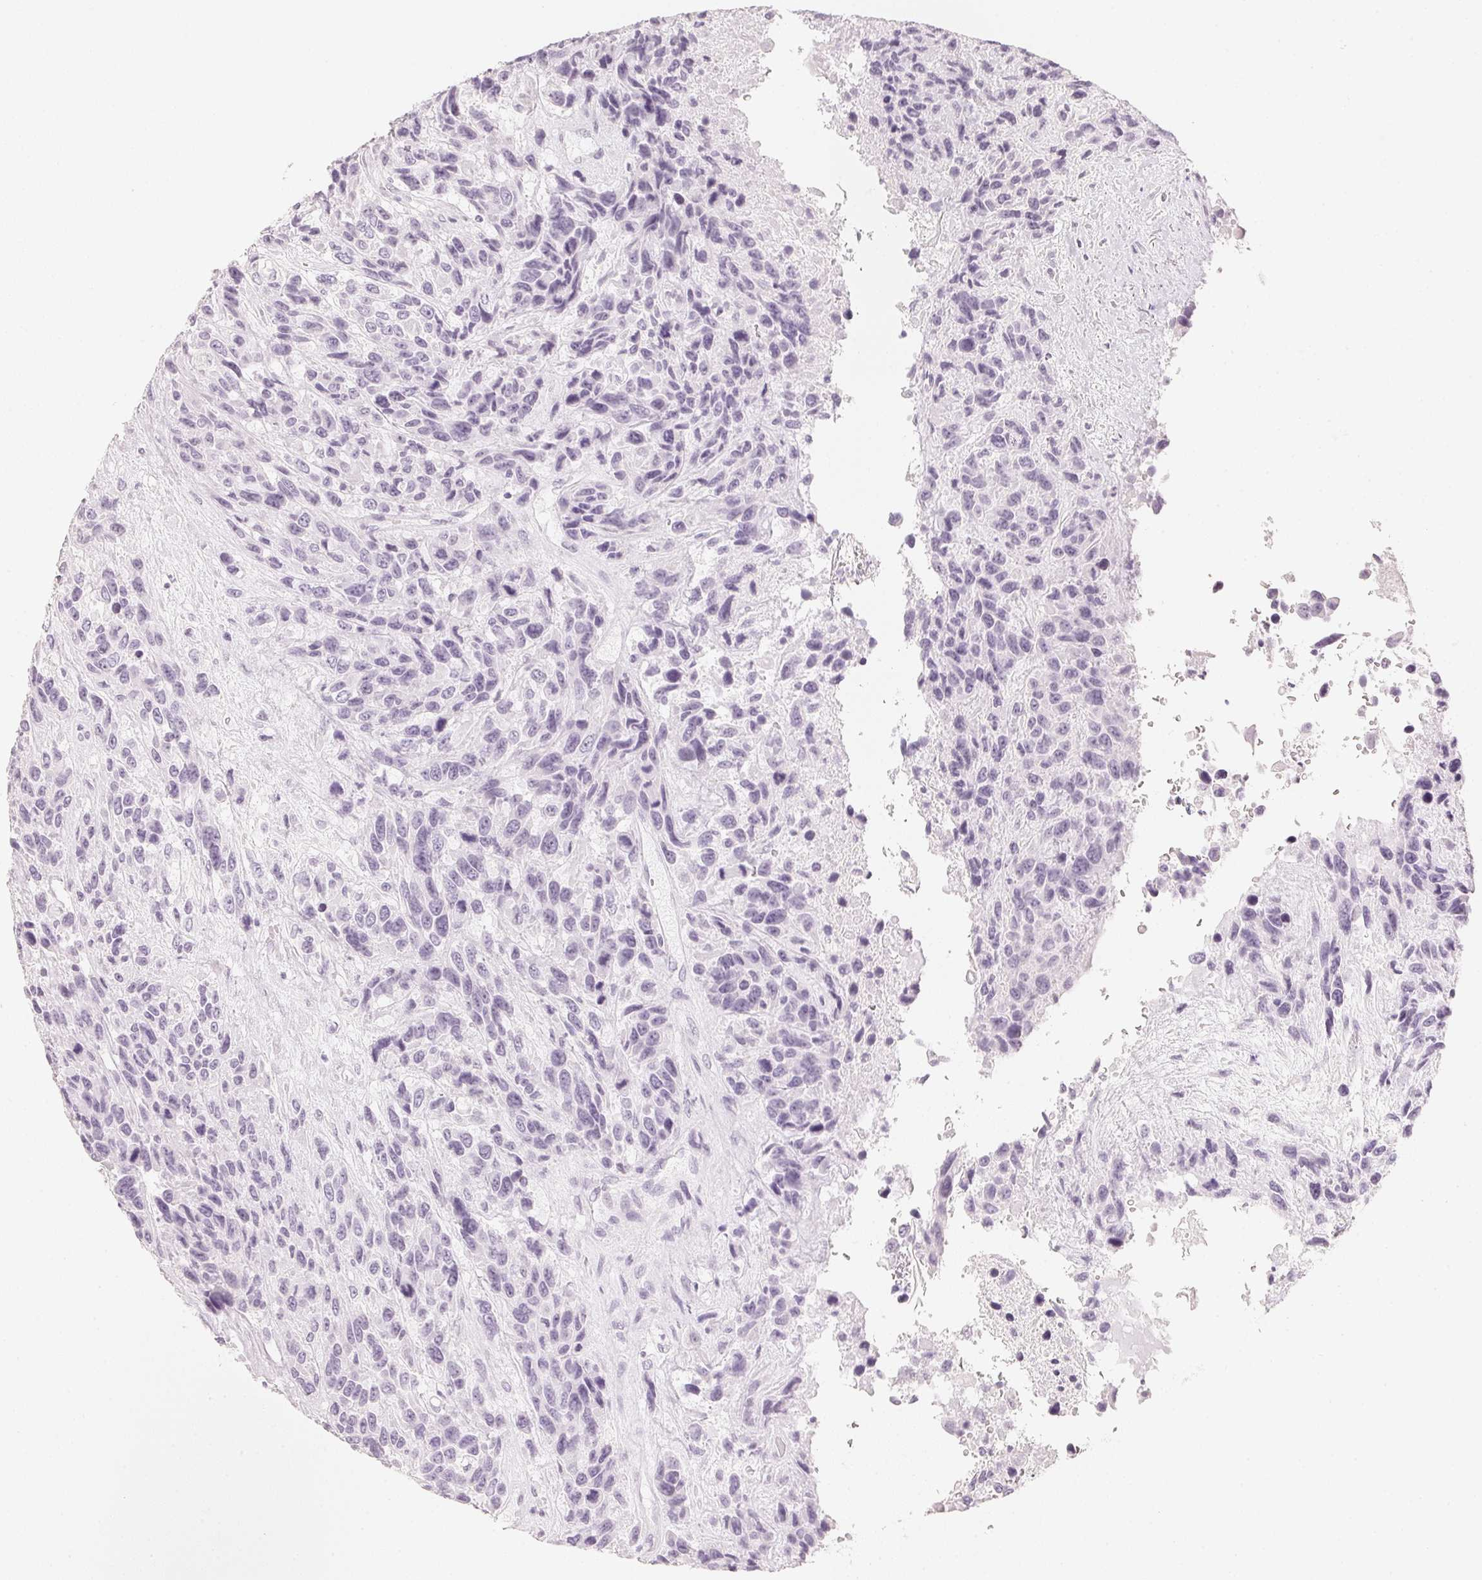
{"staining": {"intensity": "negative", "quantity": "none", "location": "none"}, "tissue": "urothelial cancer", "cell_type": "Tumor cells", "image_type": "cancer", "snomed": [{"axis": "morphology", "description": "Urothelial carcinoma, High grade"}, {"axis": "topography", "description": "Urinary bladder"}], "caption": "Immunohistochemical staining of human urothelial cancer demonstrates no significant positivity in tumor cells.", "gene": "SLC22A8", "patient": {"sex": "female", "age": 70}}